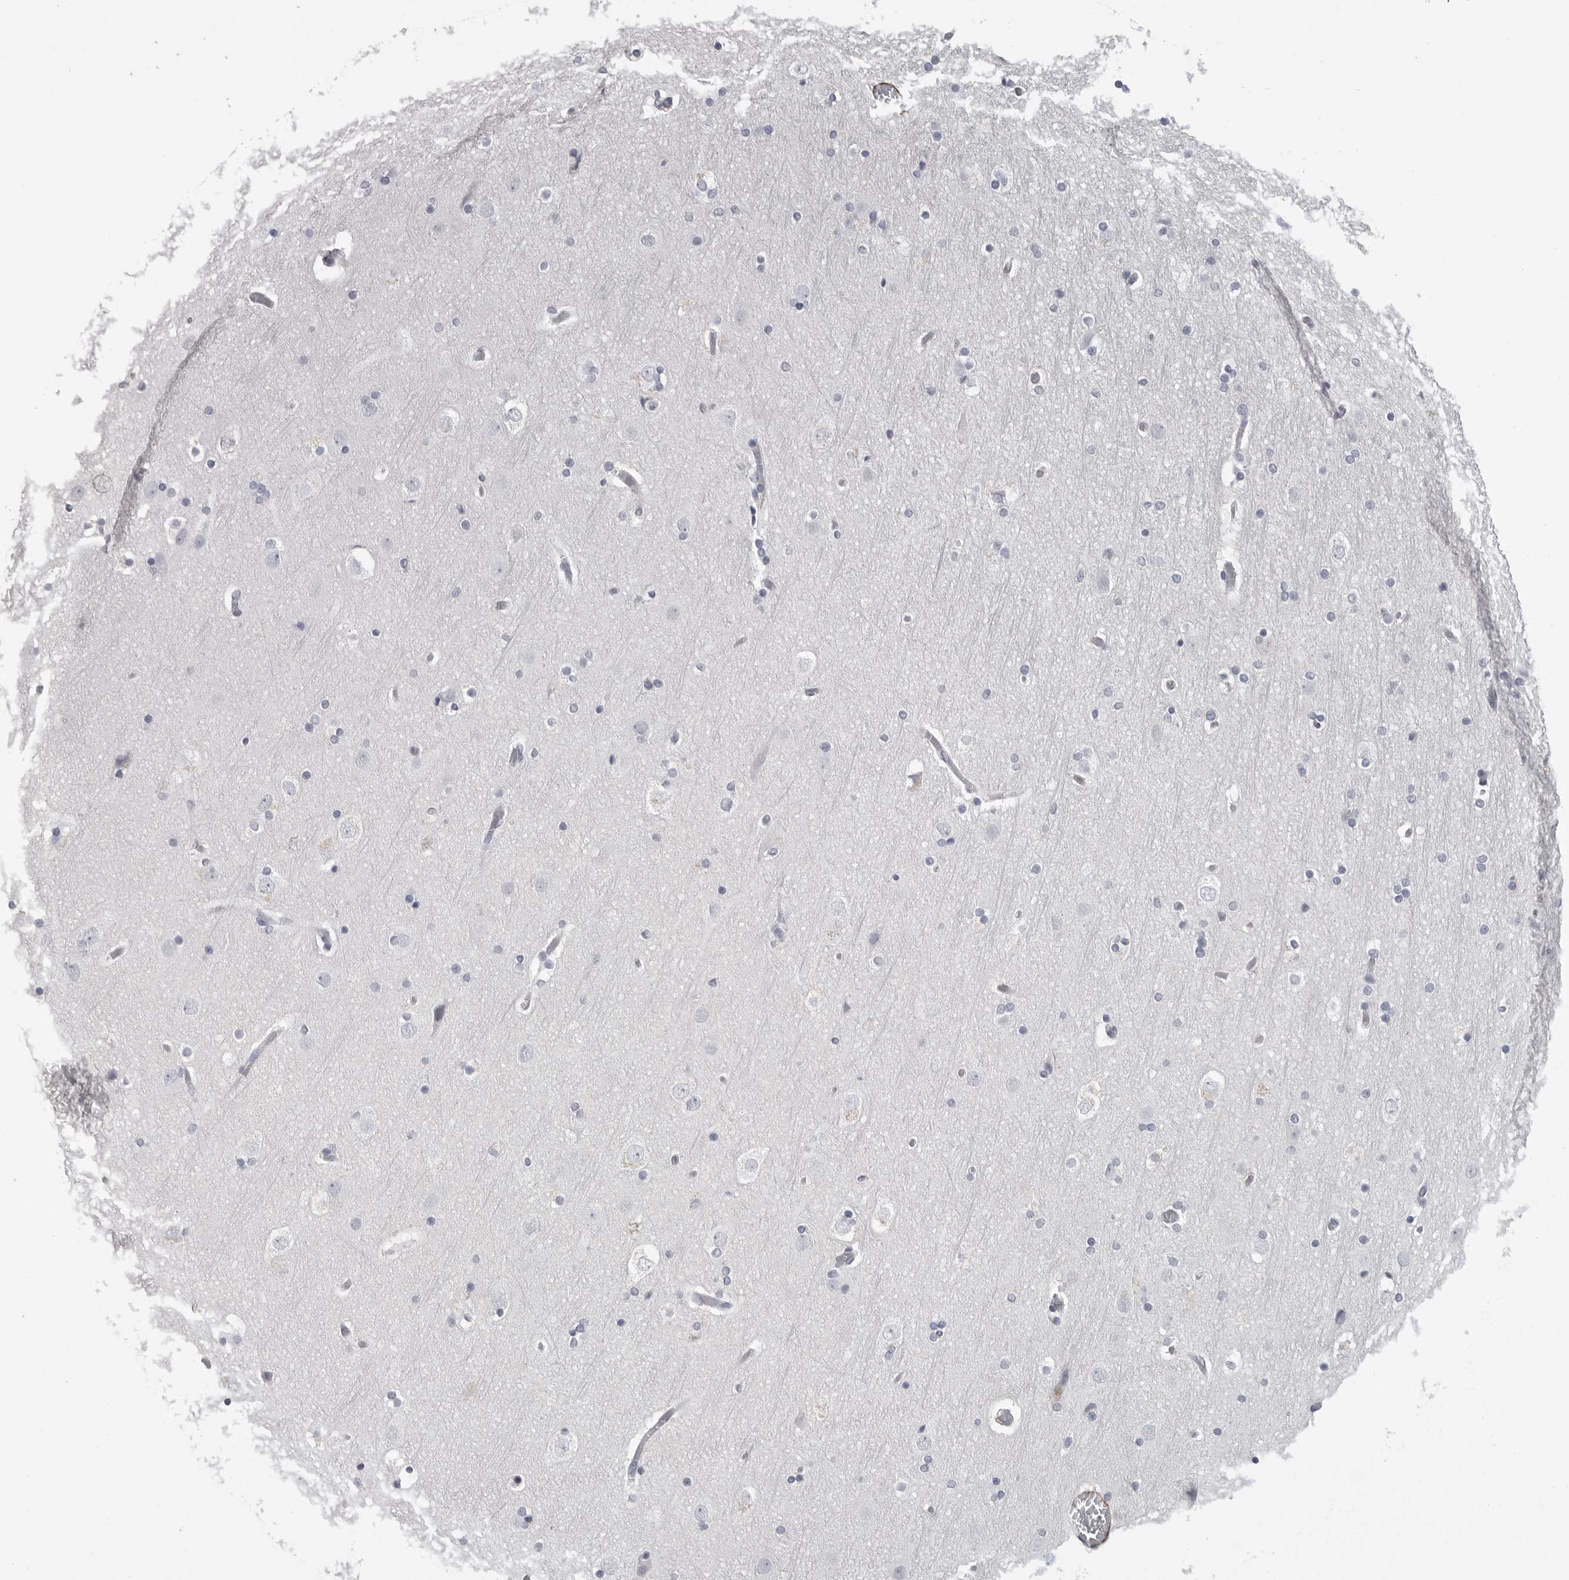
{"staining": {"intensity": "moderate", "quantity": "<25%", "location": "cytoplasmic/membranous"}, "tissue": "cerebral cortex", "cell_type": "Endothelial cells", "image_type": "normal", "snomed": [{"axis": "morphology", "description": "Normal tissue, NOS"}, {"axis": "topography", "description": "Cerebral cortex"}], "caption": "Immunohistochemistry of unremarkable human cerebral cortex exhibits low levels of moderate cytoplasmic/membranous positivity in about <25% of endothelial cells.", "gene": "AOC3", "patient": {"sex": "male", "age": 57}}